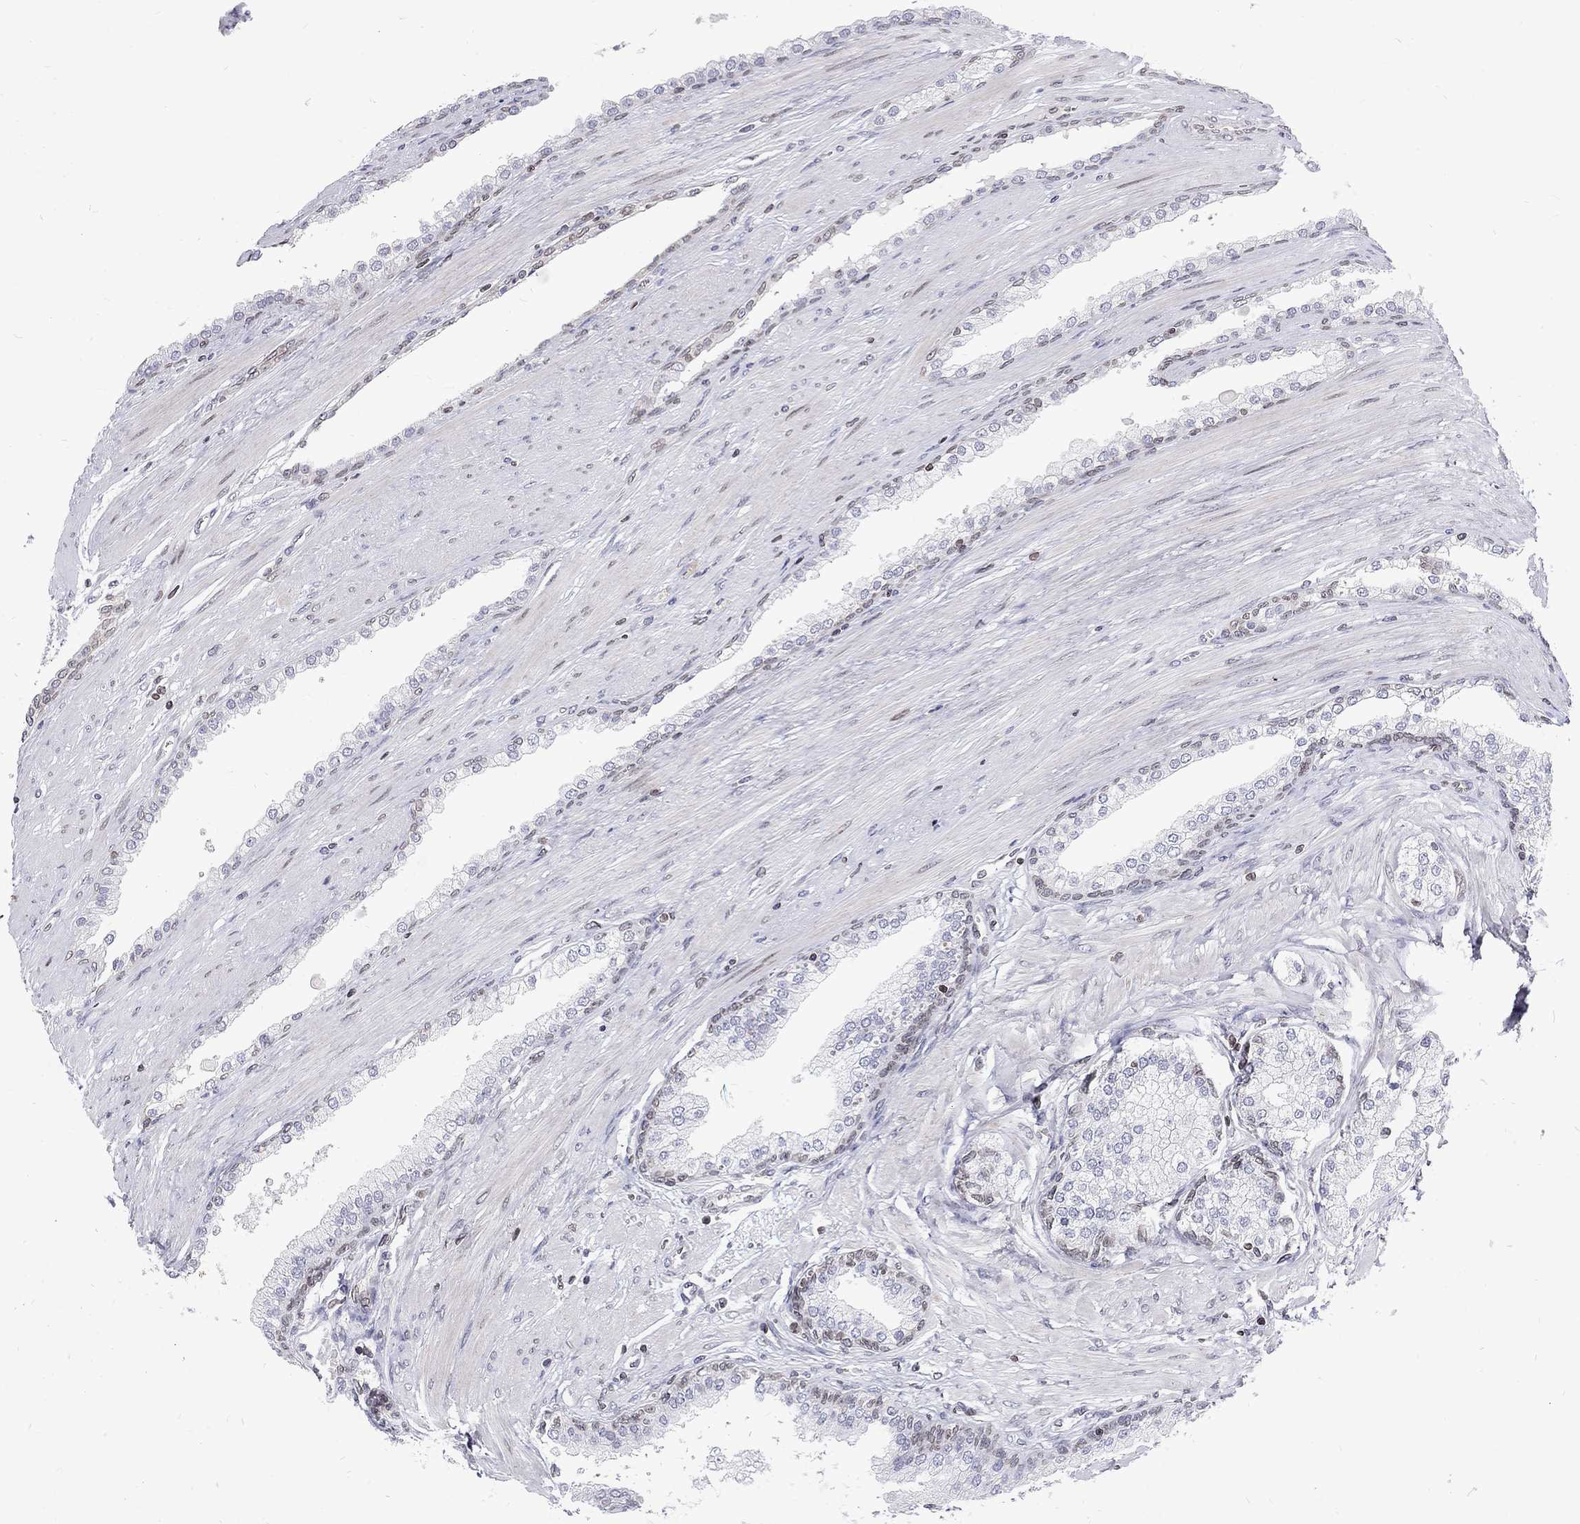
{"staining": {"intensity": "negative", "quantity": "none", "location": "none"}, "tissue": "prostate cancer", "cell_type": "Tumor cells", "image_type": "cancer", "snomed": [{"axis": "morphology", "description": "Adenocarcinoma, NOS"}, {"axis": "topography", "description": "Prostate"}], "caption": "Immunohistochemistry (IHC) of human prostate cancer displays no staining in tumor cells. (DAB immunohistochemistry visualized using brightfield microscopy, high magnification).", "gene": "SLA", "patient": {"sex": "male", "age": 67}}